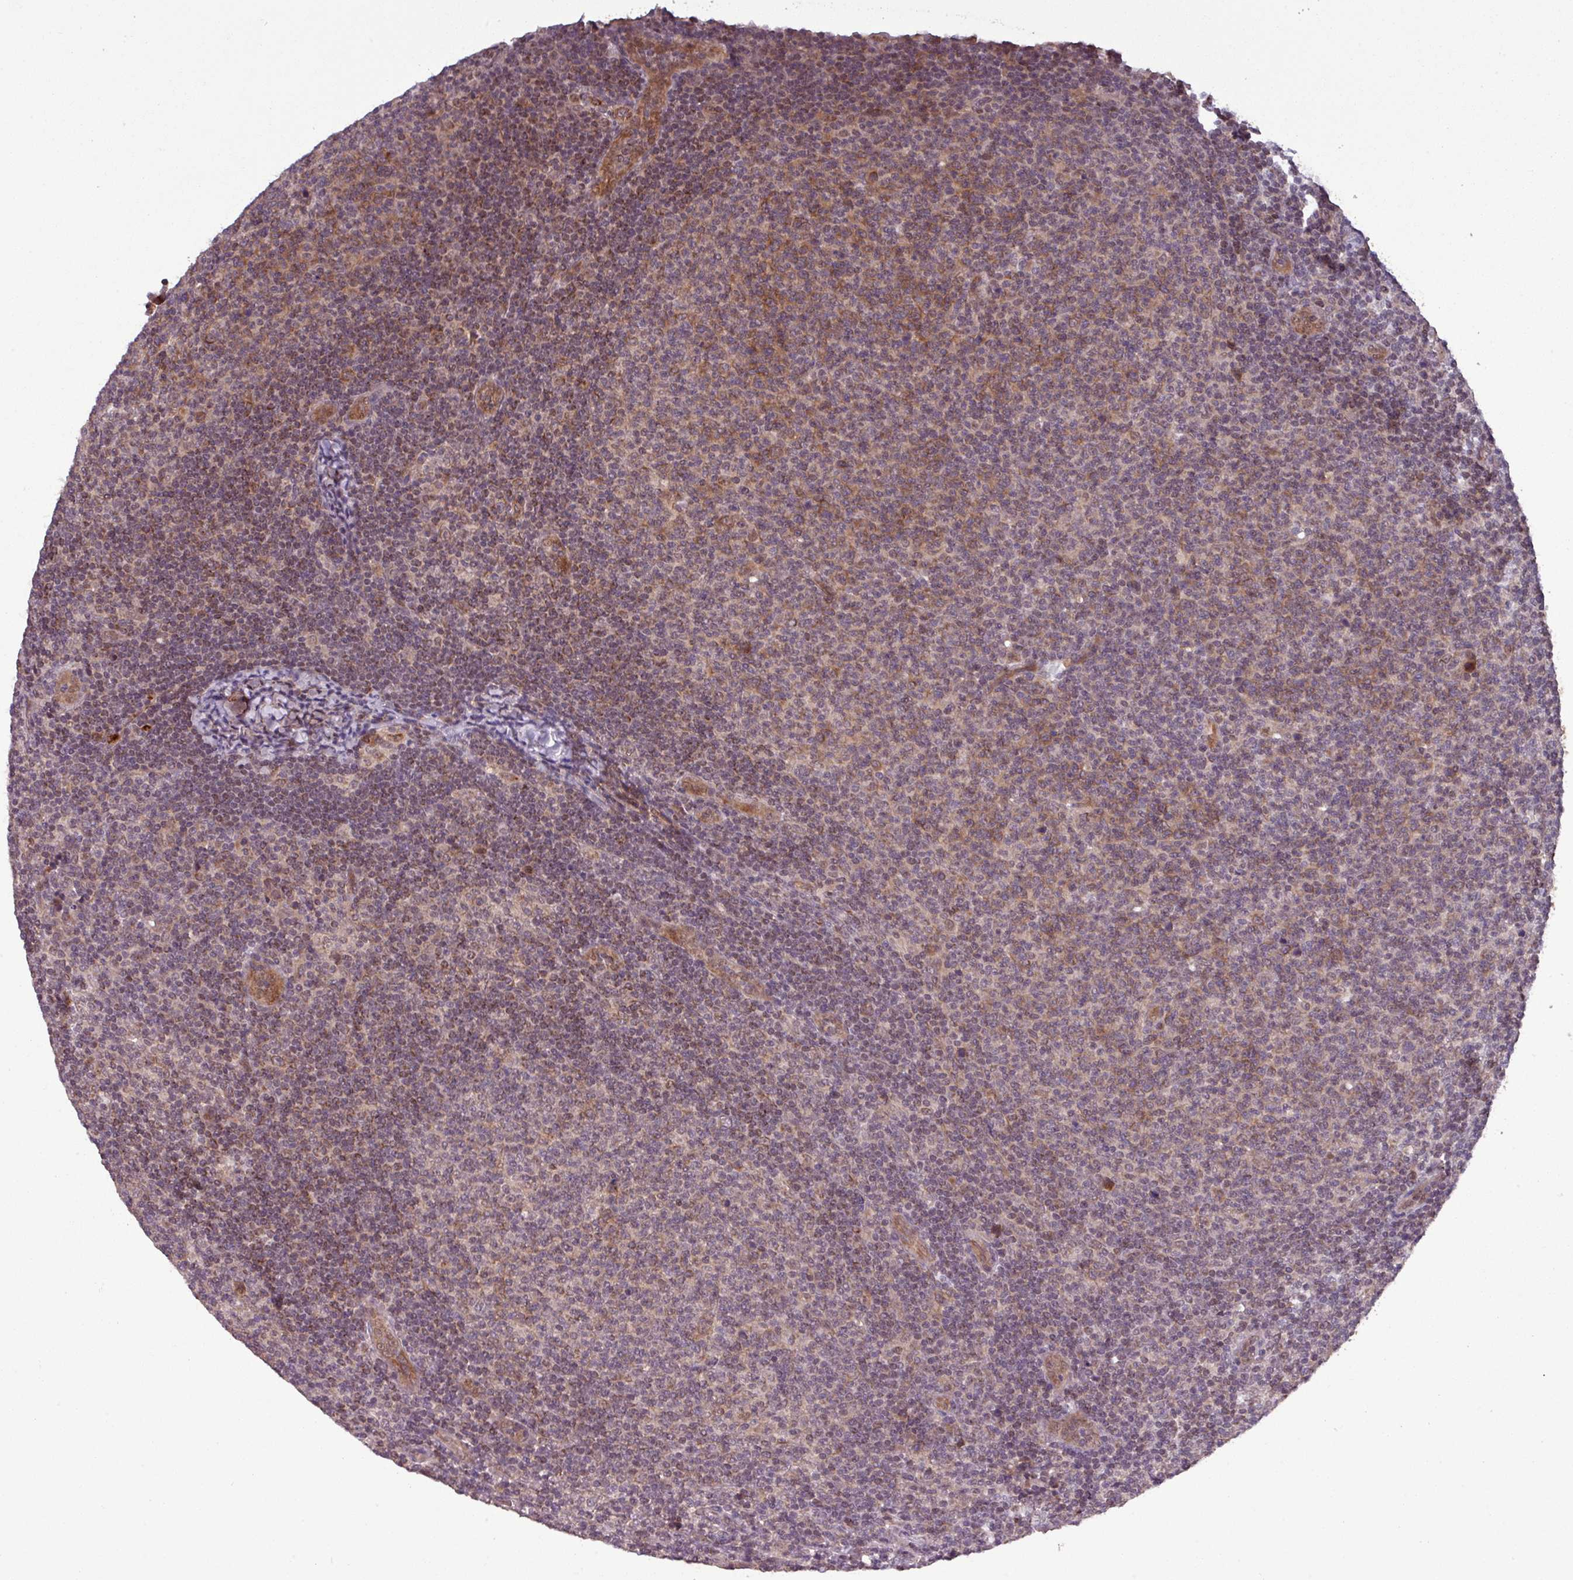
{"staining": {"intensity": "moderate", "quantity": "25%-75%", "location": "cytoplasmic/membranous,nuclear"}, "tissue": "lymphoma", "cell_type": "Tumor cells", "image_type": "cancer", "snomed": [{"axis": "morphology", "description": "Malignant lymphoma, non-Hodgkin's type, Low grade"}, {"axis": "topography", "description": "Lymph node"}], "caption": "Brown immunohistochemical staining in low-grade malignant lymphoma, non-Hodgkin's type exhibits moderate cytoplasmic/membranous and nuclear positivity in approximately 25%-75% of tumor cells. (IHC, brightfield microscopy, high magnification).", "gene": "PUS1", "patient": {"sex": "male", "age": 66}}